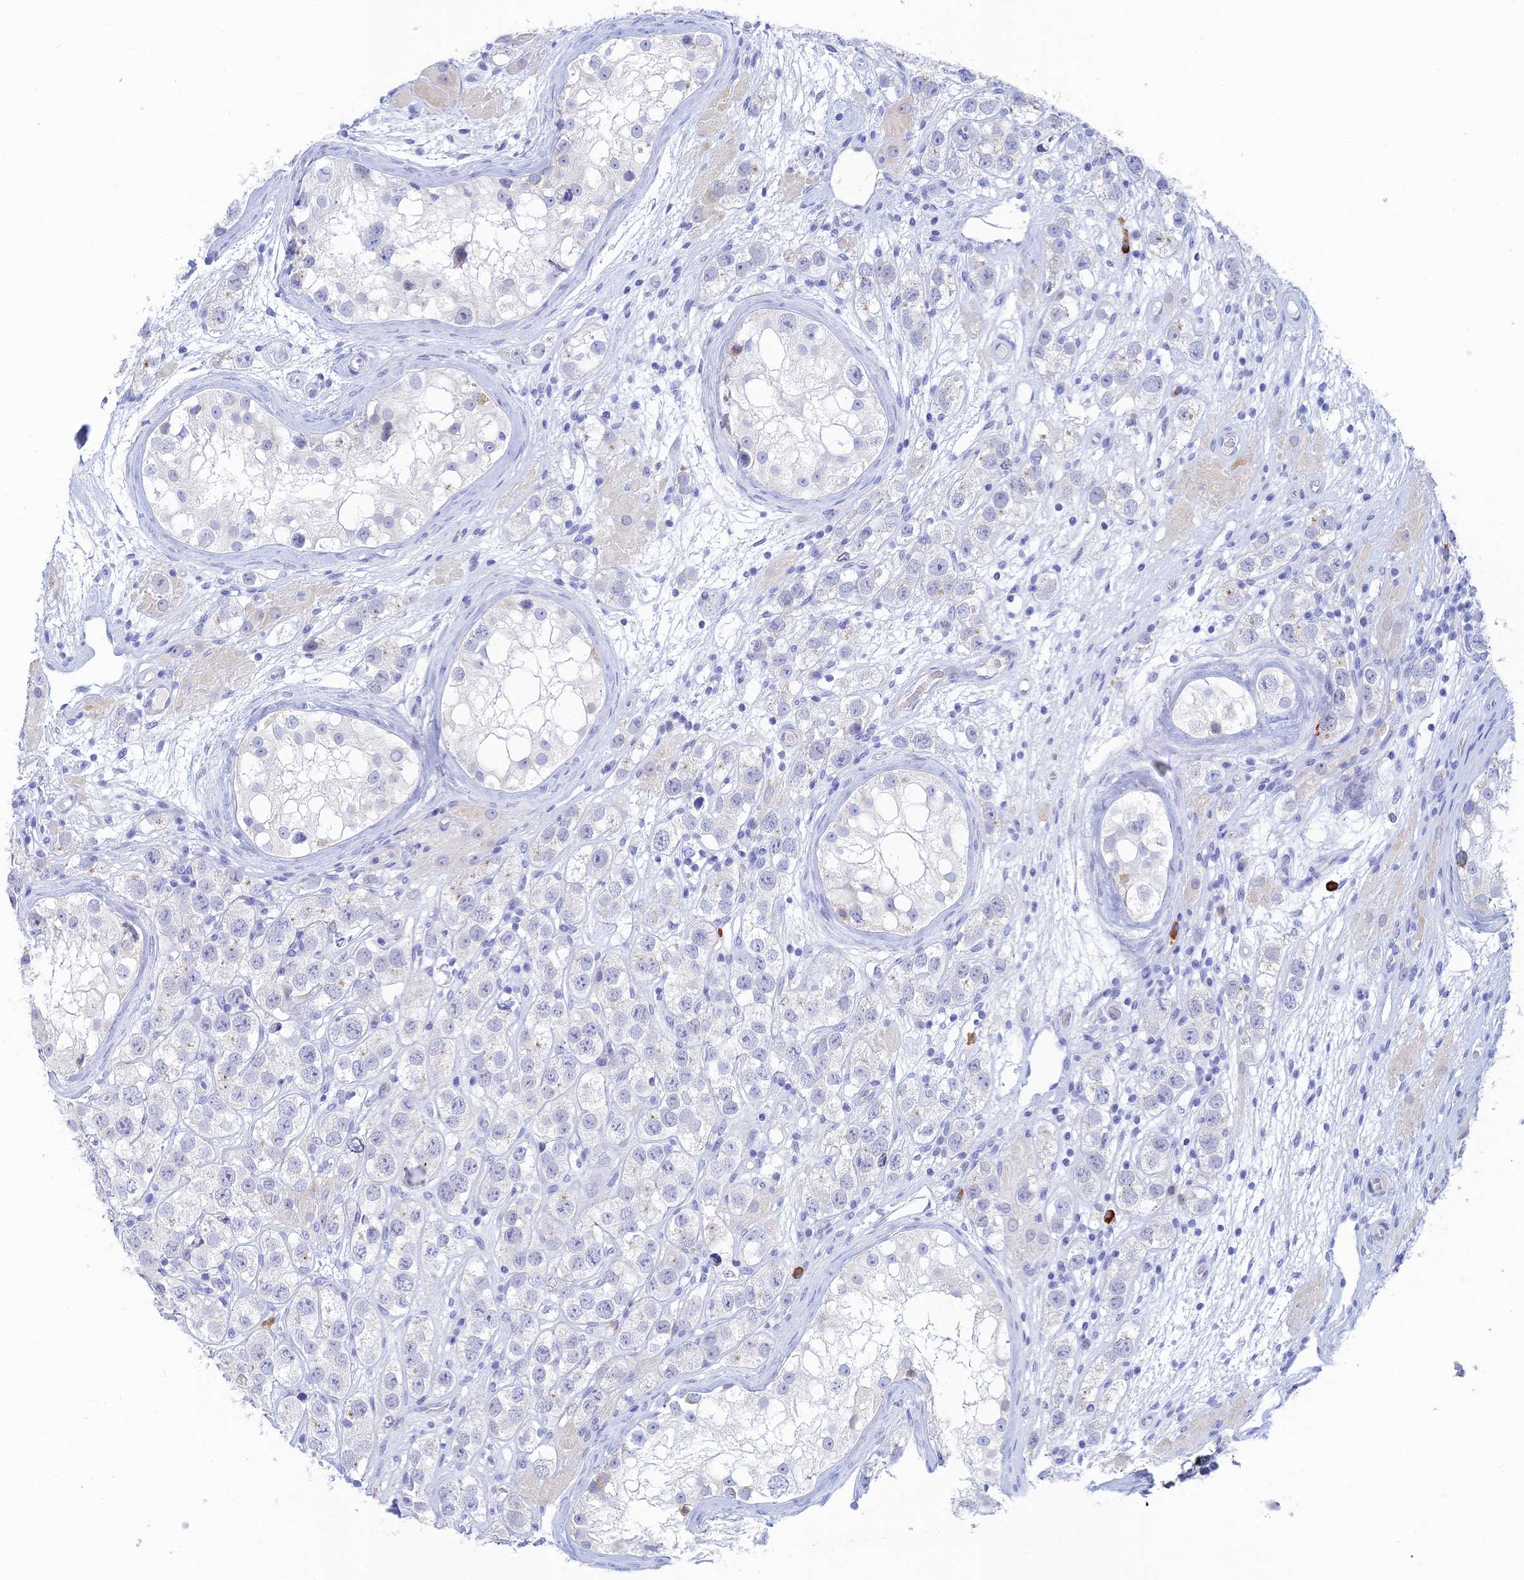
{"staining": {"intensity": "negative", "quantity": "none", "location": "none"}, "tissue": "testis cancer", "cell_type": "Tumor cells", "image_type": "cancer", "snomed": [{"axis": "morphology", "description": "Seminoma, NOS"}, {"axis": "topography", "description": "Testis"}], "caption": "Immunohistochemistry of testis cancer displays no expression in tumor cells.", "gene": "CEP152", "patient": {"sex": "male", "age": 28}}